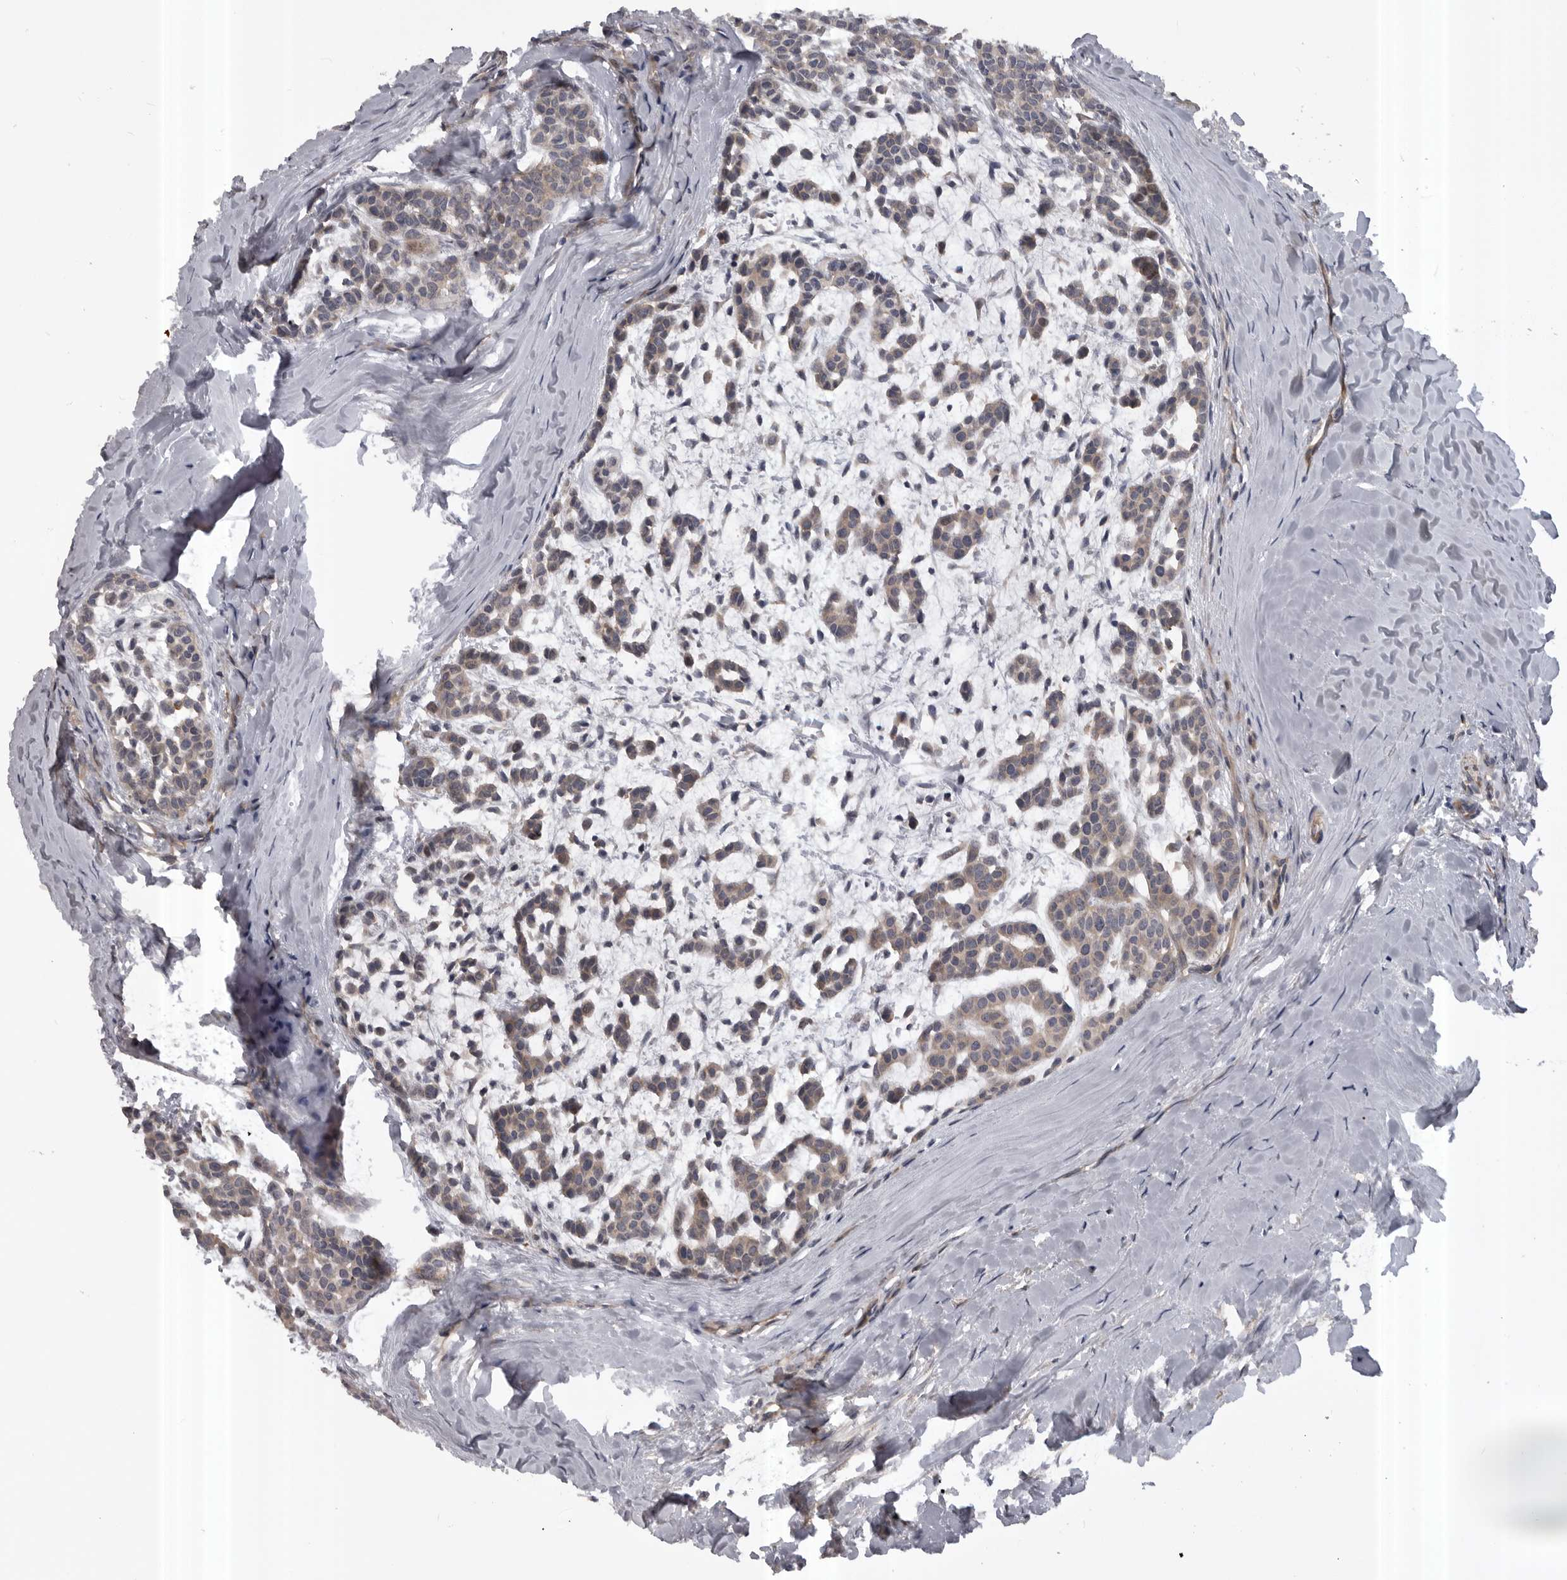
{"staining": {"intensity": "weak", "quantity": ">75%", "location": "cytoplasmic/membranous"}, "tissue": "head and neck cancer", "cell_type": "Tumor cells", "image_type": "cancer", "snomed": [{"axis": "morphology", "description": "Adenocarcinoma, NOS"}, {"axis": "morphology", "description": "Adenoma, NOS"}, {"axis": "topography", "description": "Head-Neck"}], "caption": "Brown immunohistochemical staining in human head and neck cancer (adenoma) reveals weak cytoplasmic/membranous expression in about >75% of tumor cells. The staining is performed using DAB (3,3'-diaminobenzidine) brown chromogen to label protein expression. The nuclei are counter-stained blue using hematoxylin.", "gene": "RAB3GAP2", "patient": {"sex": "female", "age": 55}}